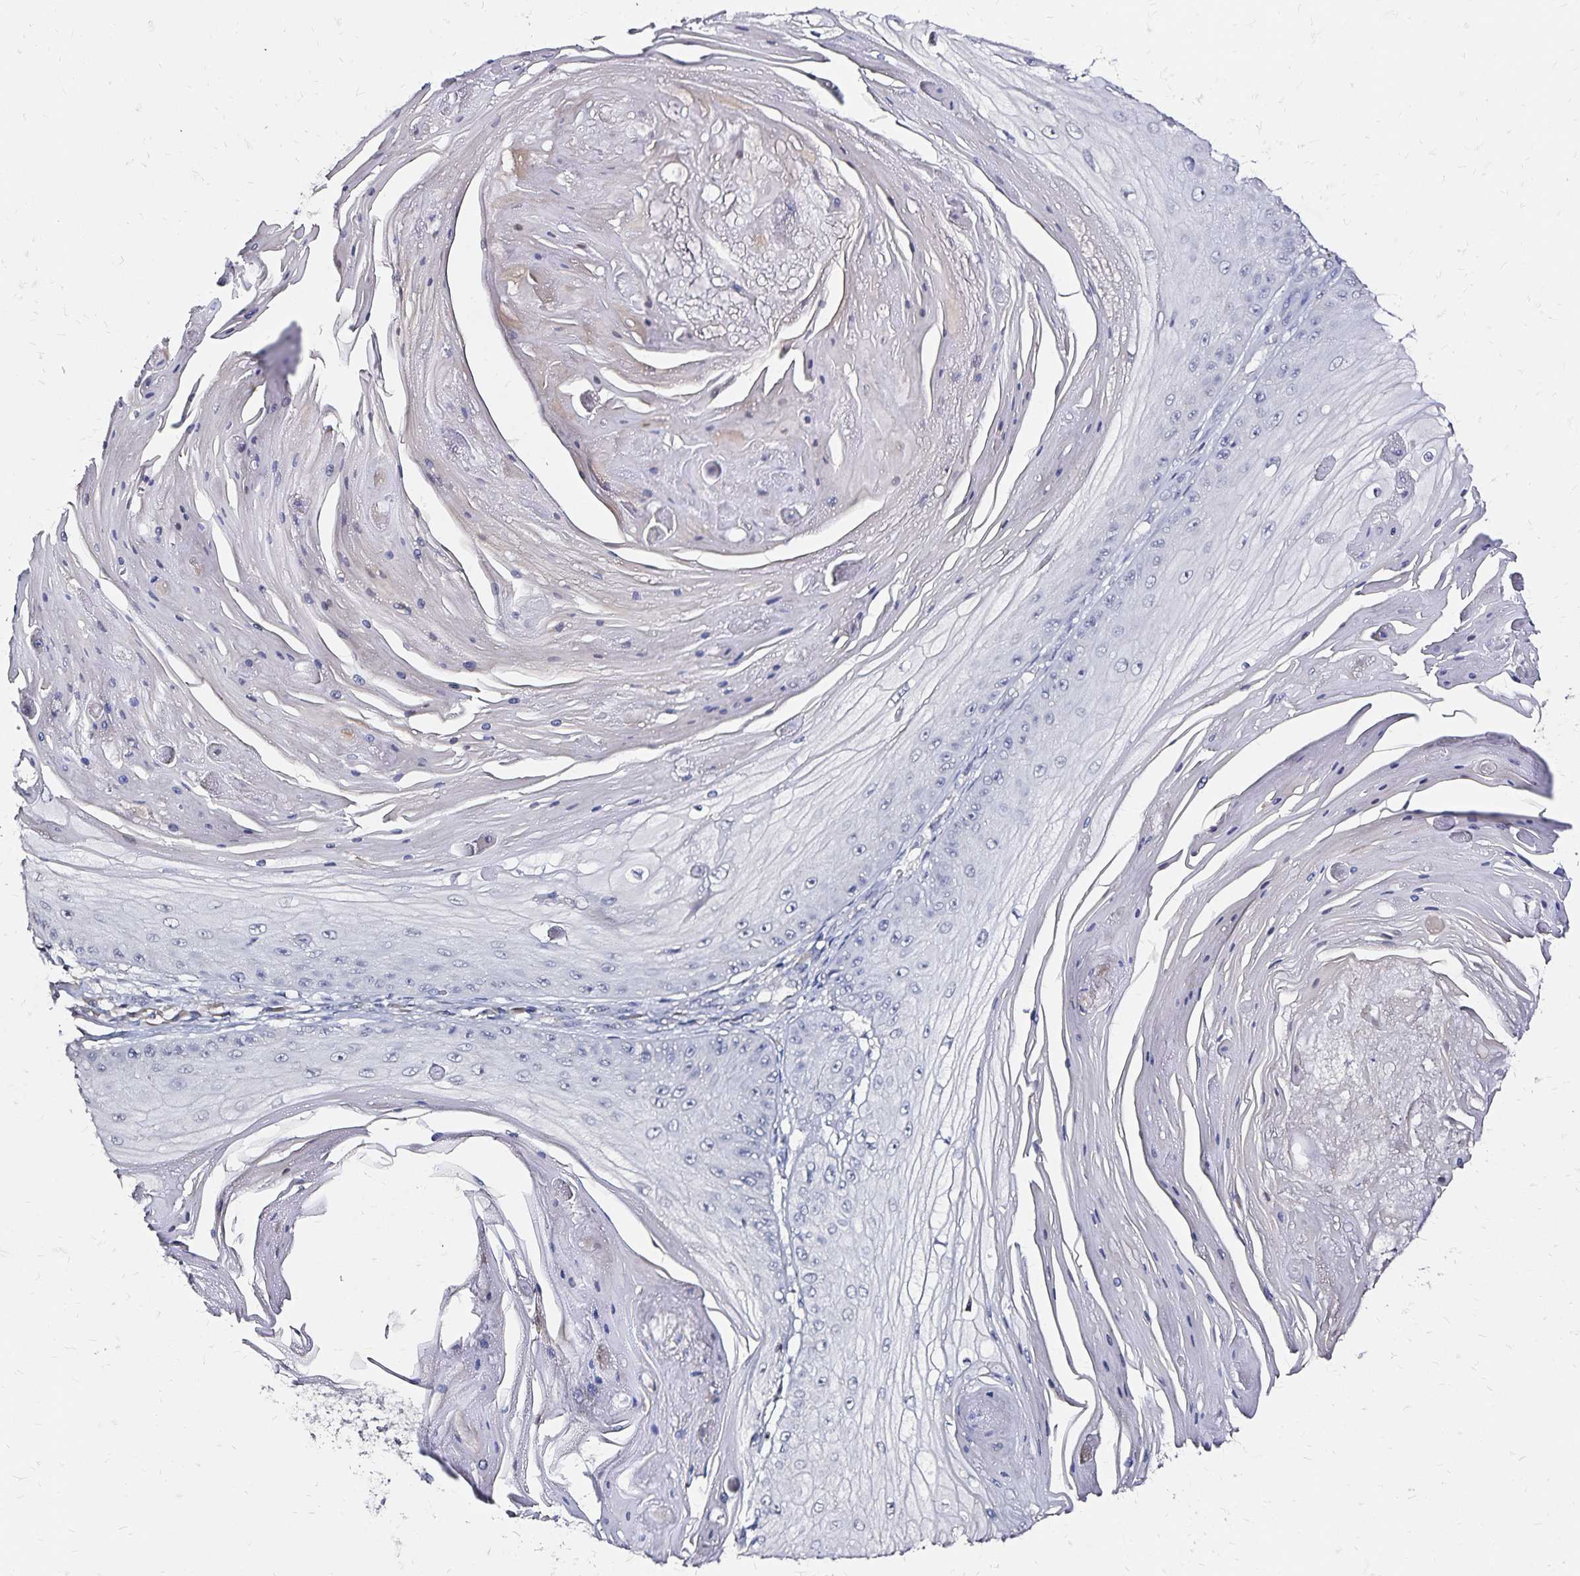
{"staining": {"intensity": "negative", "quantity": "none", "location": "none"}, "tissue": "skin cancer", "cell_type": "Tumor cells", "image_type": "cancer", "snomed": [{"axis": "morphology", "description": "Squamous cell carcinoma, NOS"}, {"axis": "topography", "description": "Skin"}], "caption": "IHC of skin squamous cell carcinoma reveals no positivity in tumor cells.", "gene": "SLC5A1", "patient": {"sex": "male", "age": 70}}